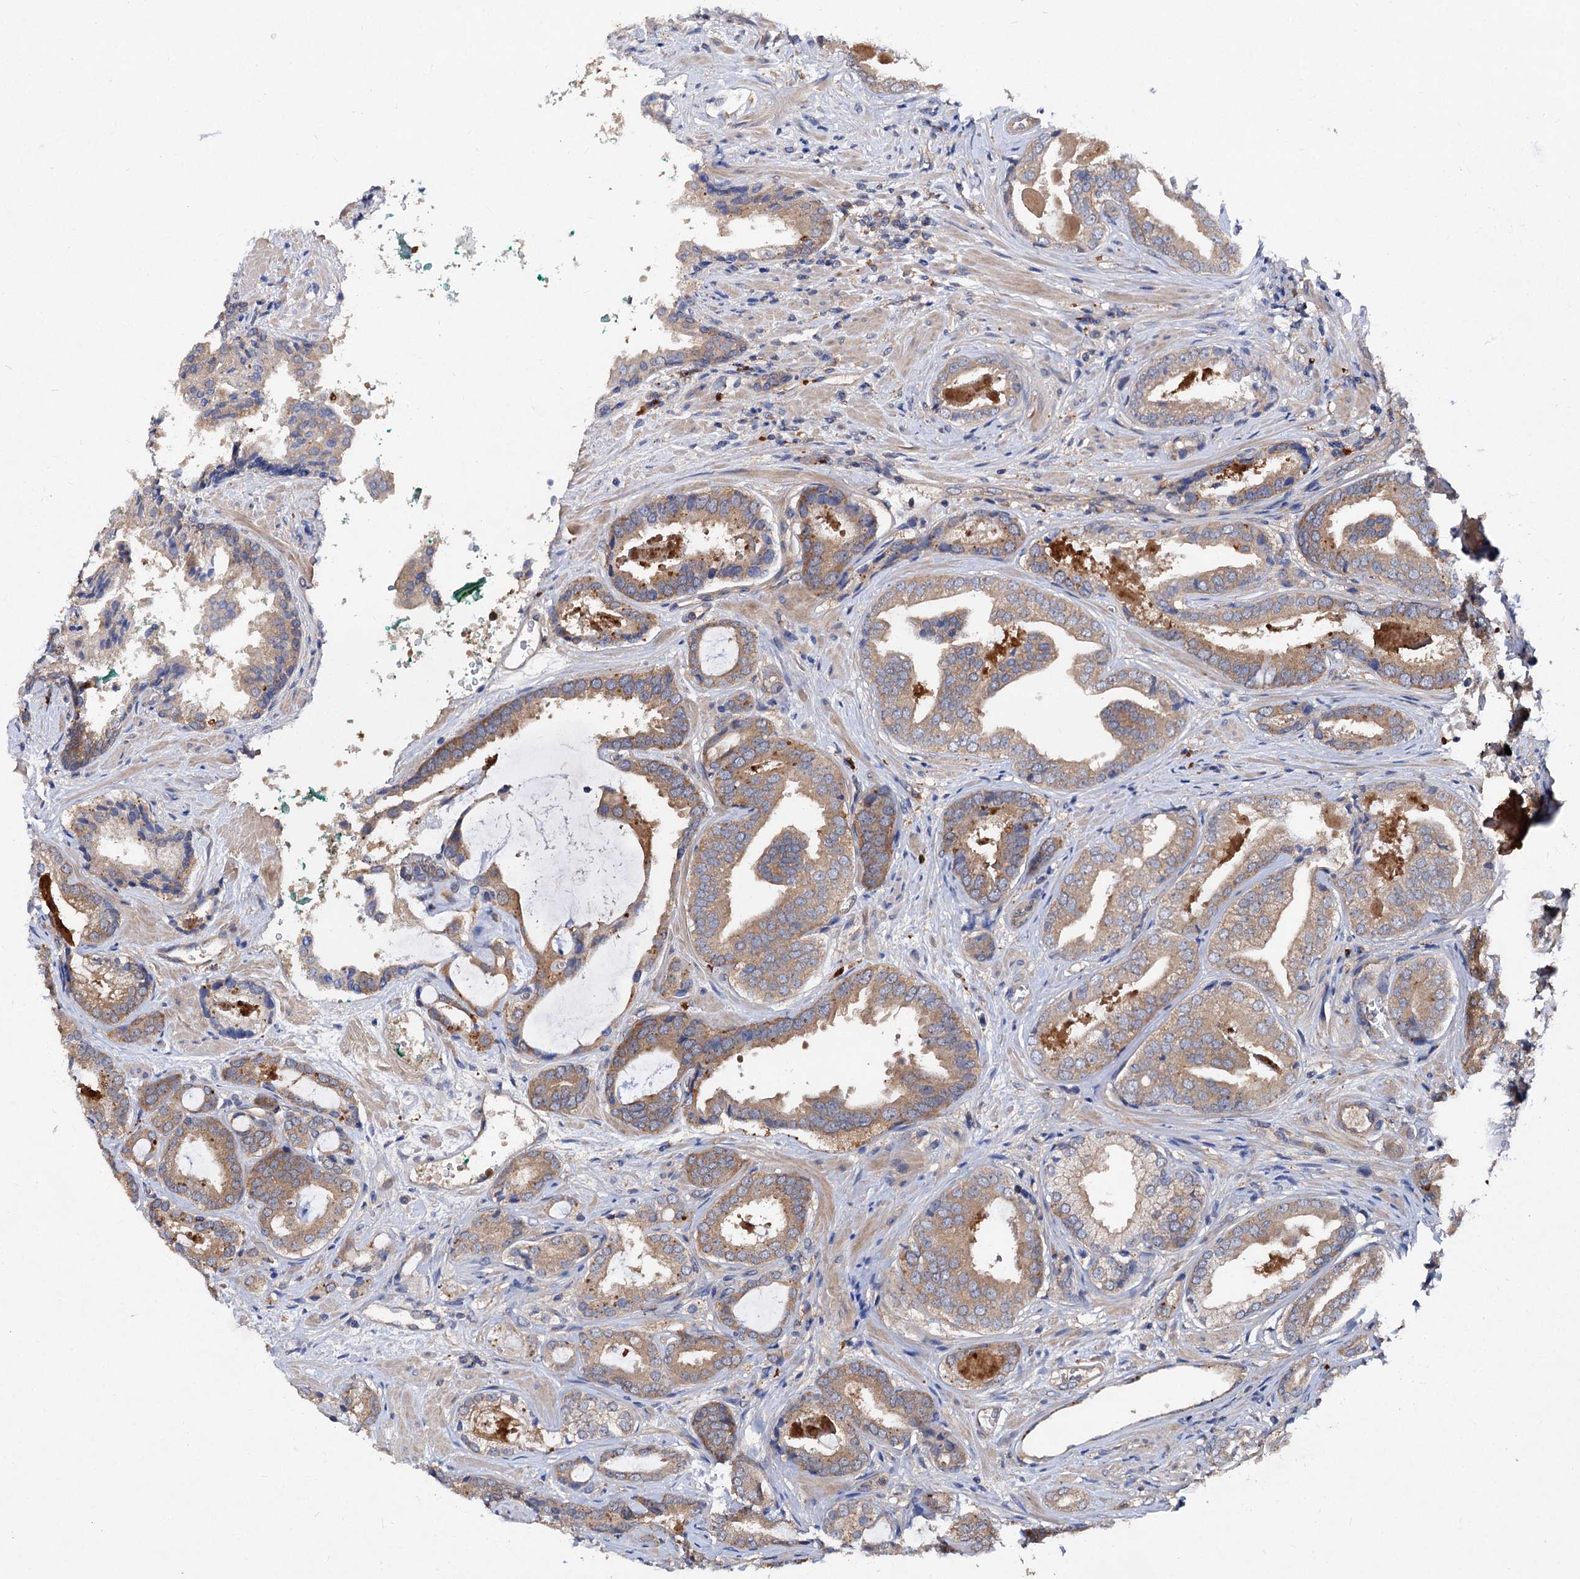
{"staining": {"intensity": "weak", "quantity": ">75%", "location": "cytoplasmic/membranous"}, "tissue": "prostate cancer", "cell_type": "Tumor cells", "image_type": "cancer", "snomed": [{"axis": "morphology", "description": "Adenocarcinoma, High grade"}, {"axis": "topography", "description": "Prostate"}], "caption": "Protein analysis of prostate cancer tissue demonstrates weak cytoplasmic/membranous staining in approximately >75% of tumor cells.", "gene": "VPS29", "patient": {"sex": "male", "age": 60}}